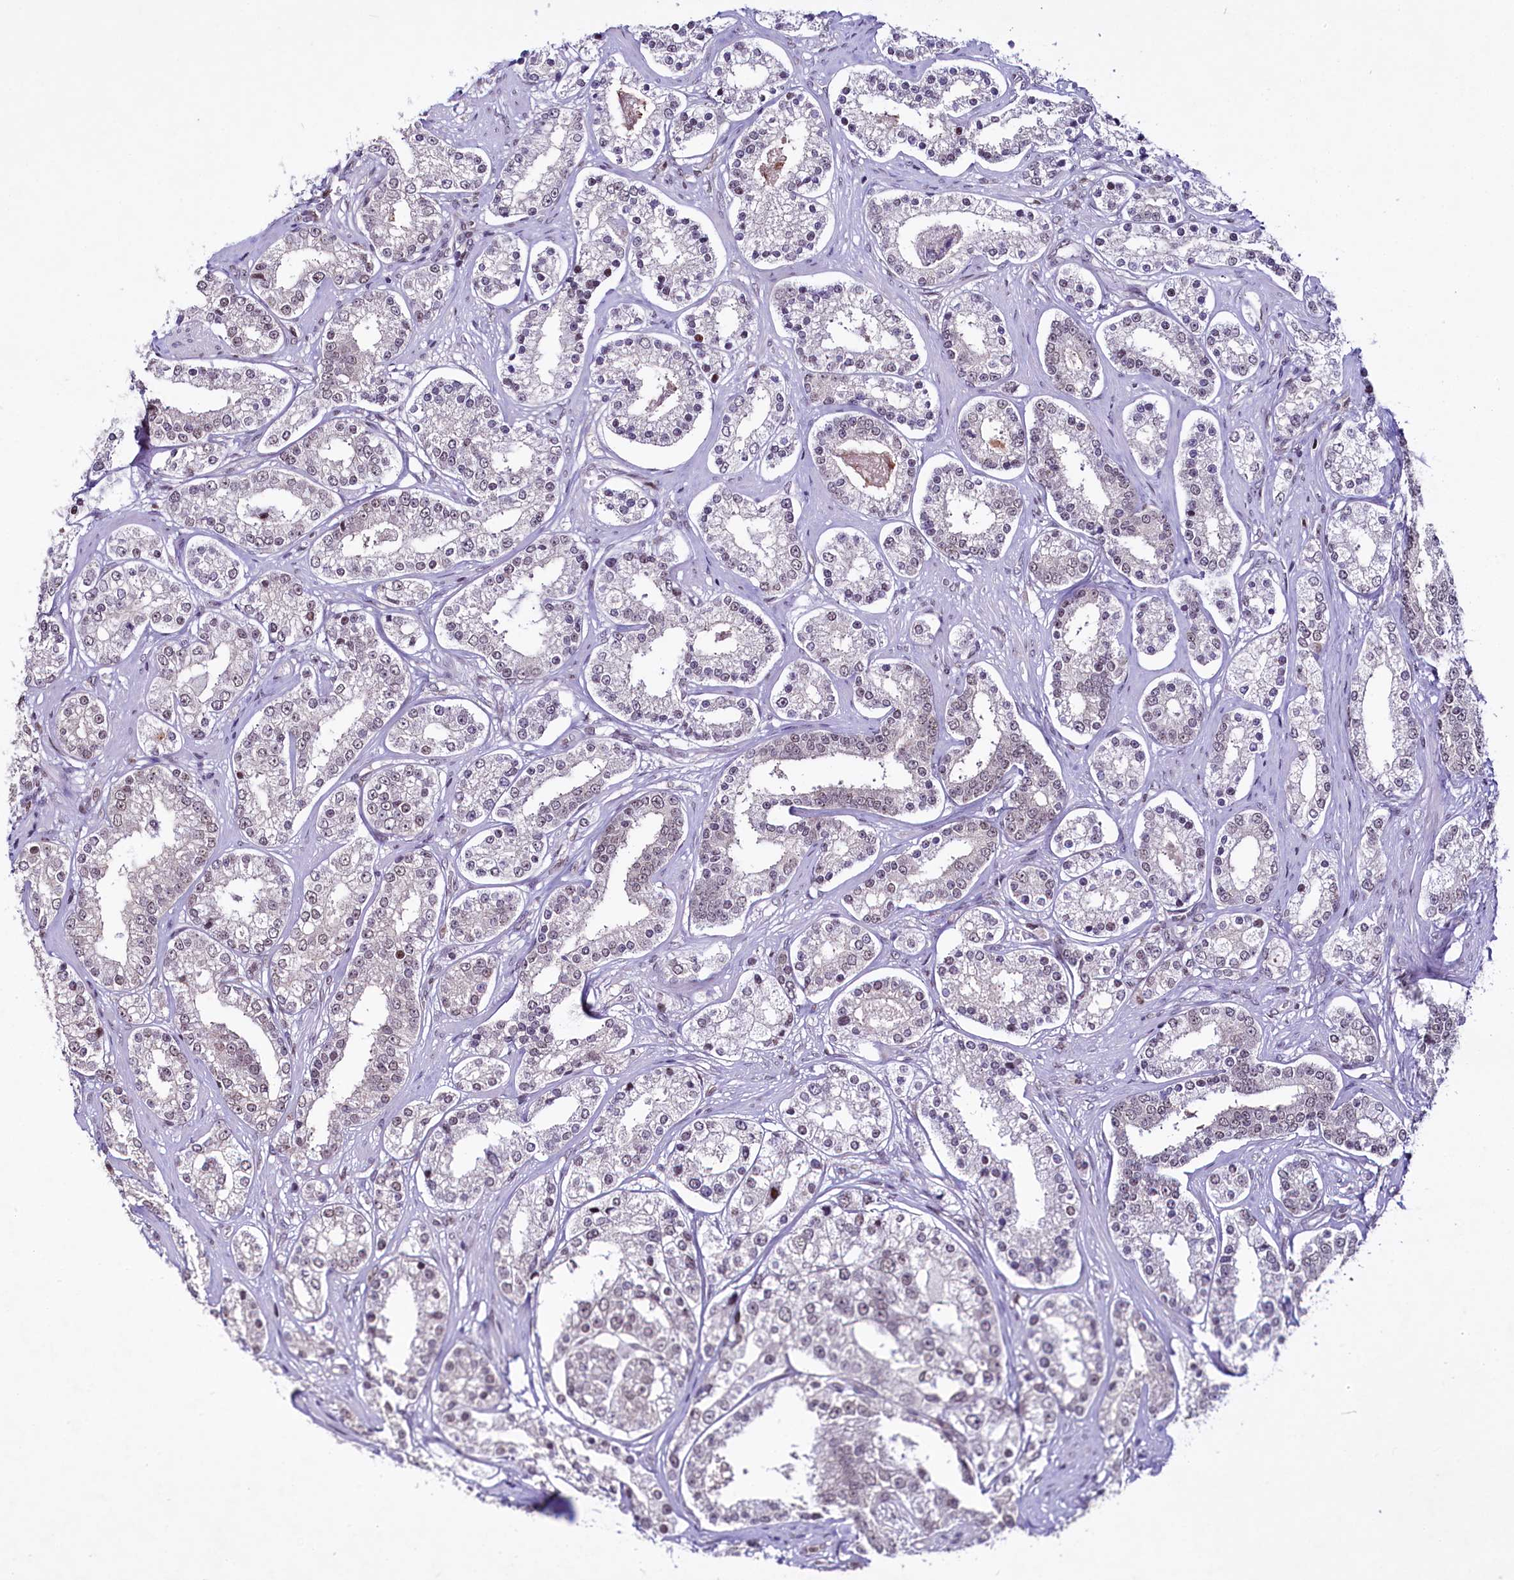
{"staining": {"intensity": "negative", "quantity": "none", "location": "none"}, "tissue": "prostate cancer", "cell_type": "Tumor cells", "image_type": "cancer", "snomed": [{"axis": "morphology", "description": "Normal tissue, NOS"}, {"axis": "morphology", "description": "Adenocarcinoma, High grade"}, {"axis": "topography", "description": "Prostate"}], "caption": "Prostate cancer (high-grade adenocarcinoma) was stained to show a protein in brown. There is no significant staining in tumor cells. (Stains: DAB (3,3'-diaminobenzidine) immunohistochemistry (IHC) with hematoxylin counter stain, Microscopy: brightfield microscopy at high magnification).", "gene": "SCAF11", "patient": {"sex": "male", "age": 83}}